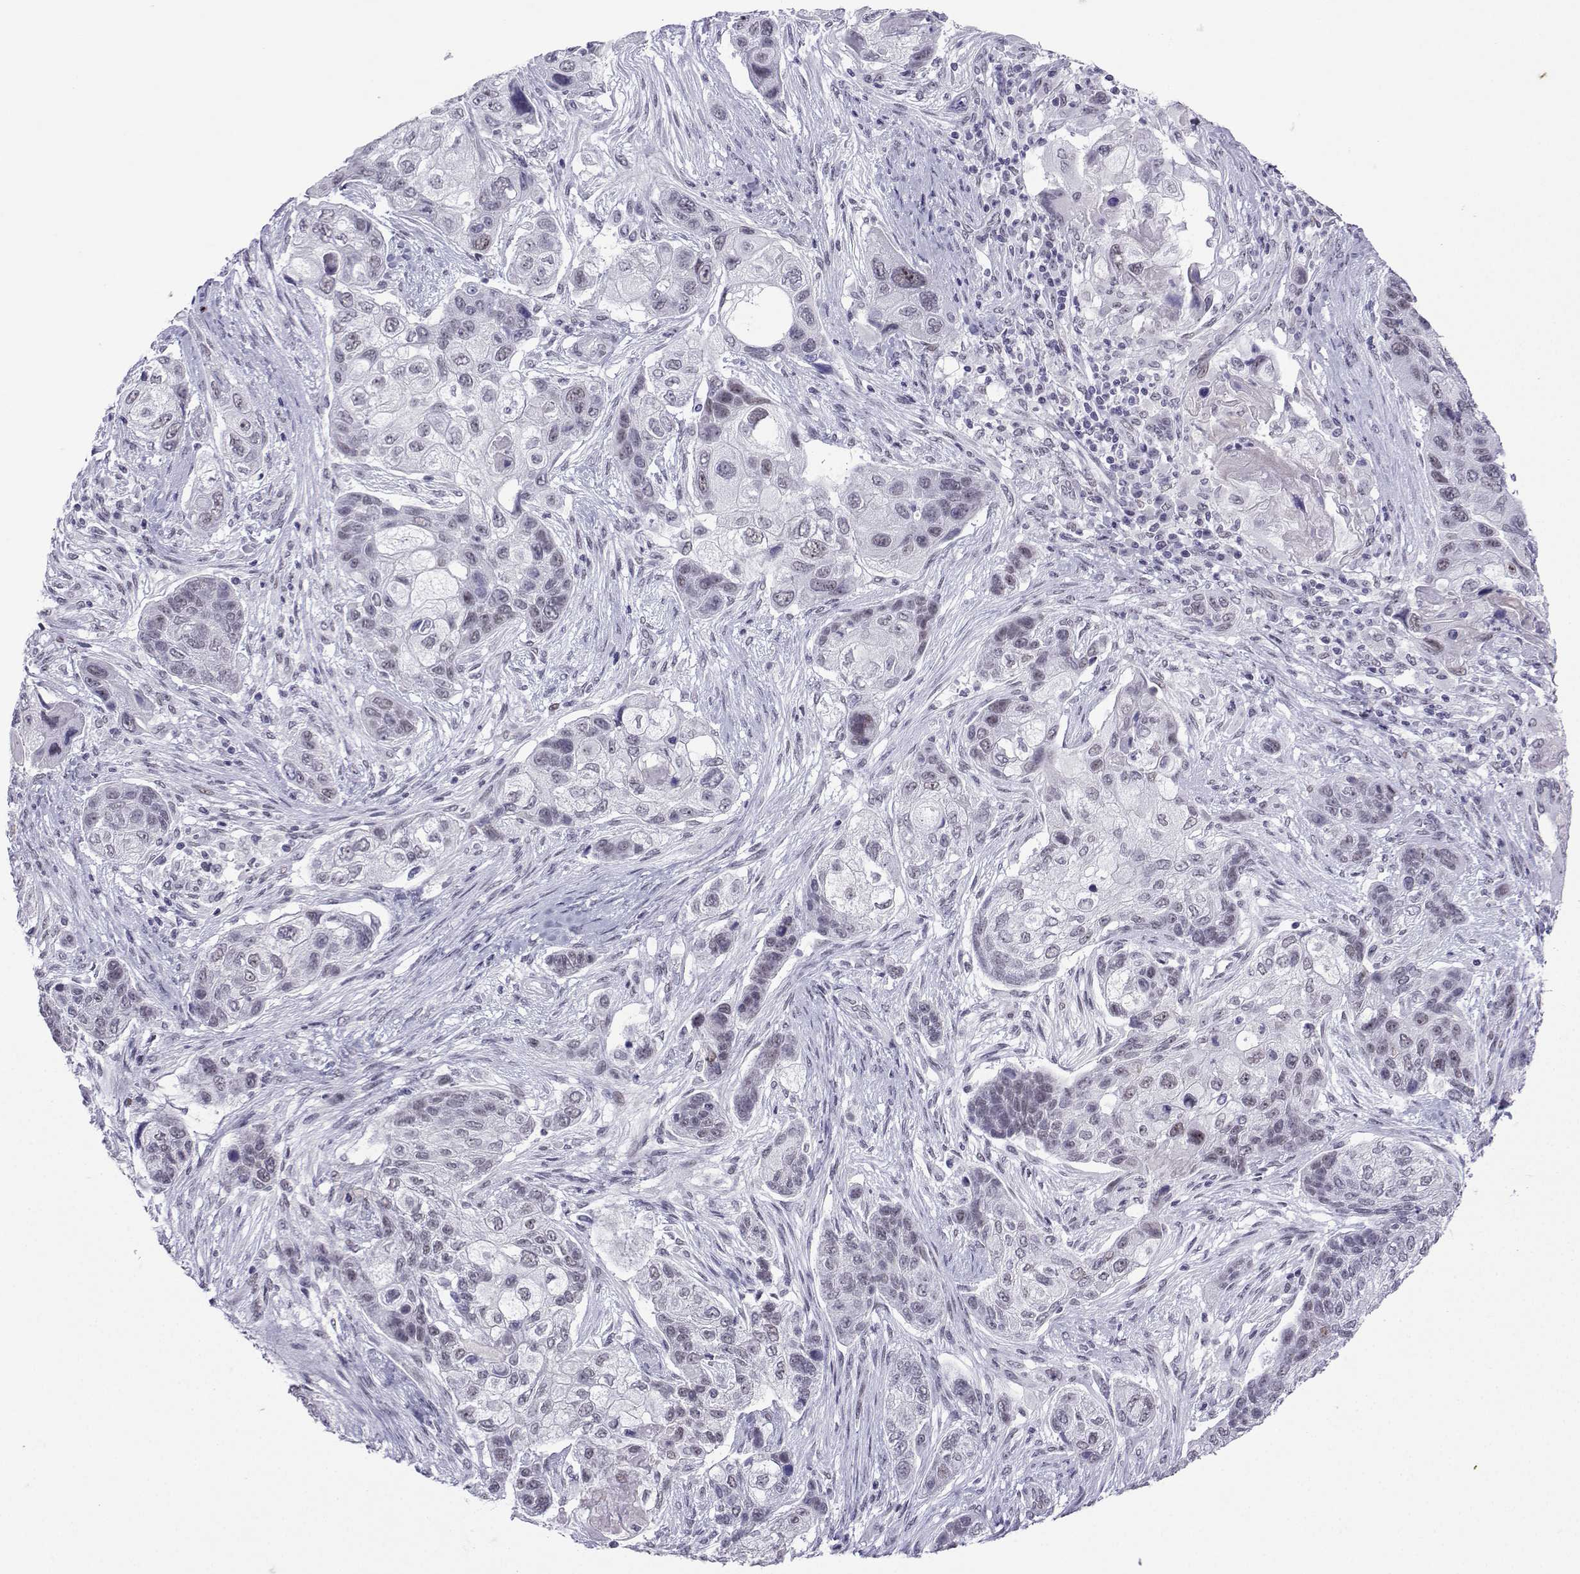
{"staining": {"intensity": "negative", "quantity": "none", "location": "none"}, "tissue": "lung cancer", "cell_type": "Tumor cells", "image_type": "cancer", "snomed": [{"axis": "morphology", "description": "Squamous cell carcinoma, NOS"}, {"axis": "topography", "description": "Lung"}], "caption": "This is an immunohistochemistry (IHC) image of squamous cell carcinoma (lung). There is no positivity in tumor cells.", "gene": "LORICRIN", "patient": {"sex": "male", "age": 69}}